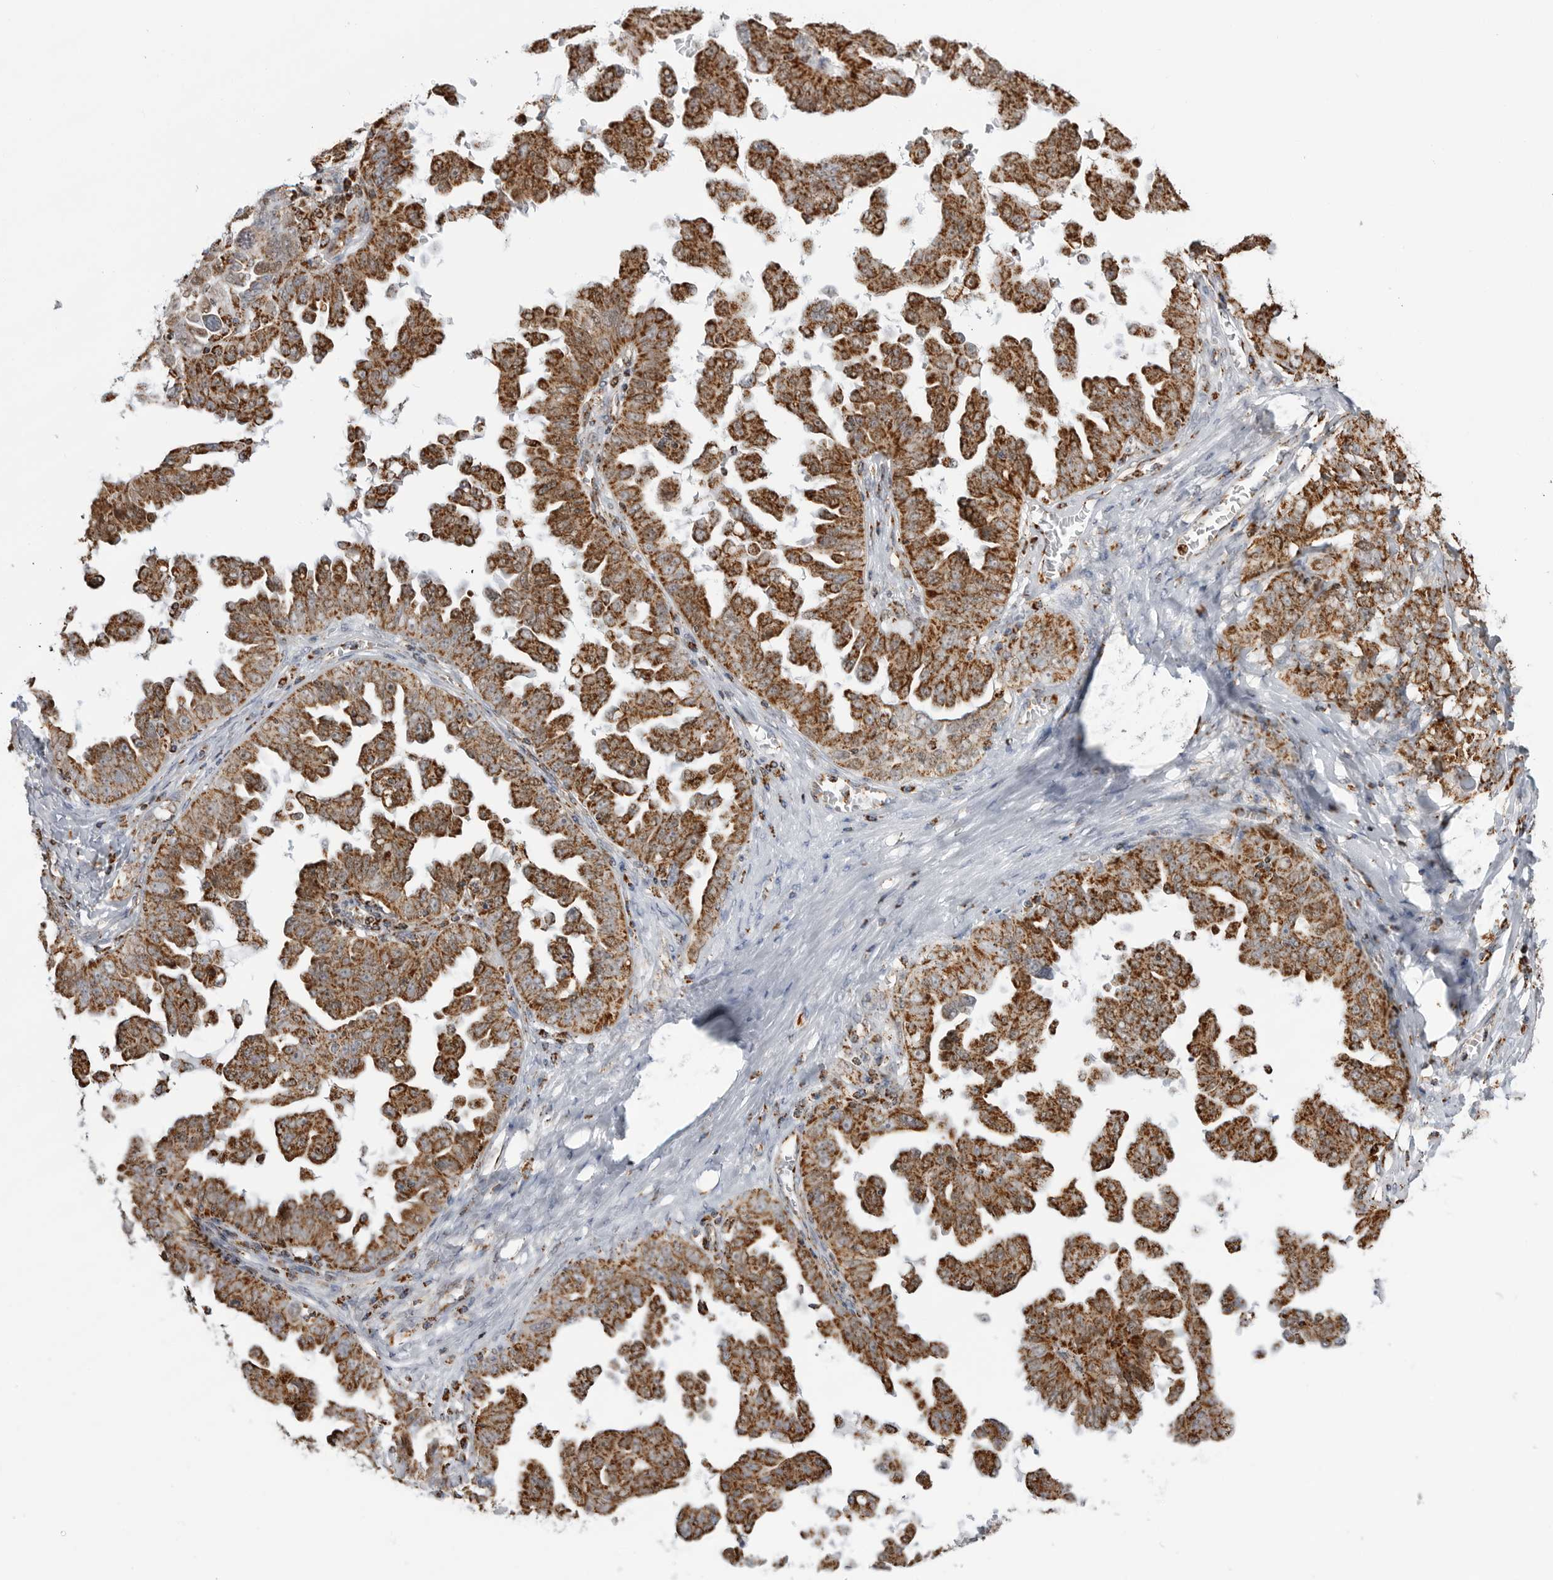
{"staining": {"intensity": "strong", "quantity": ">75%", "location": "cytoplasmic/membranous"}, "tissue": "ovarian cancer", "cell_type": "Tumor cells", "image_type": "cancer", "snomed": [{"axis": "morphology", "description": "Carcinoma, endometroid"}, {"axis": "topography", "description": "Ovary"}], "caption": "Endometroid carcinoma (ovarian) stained for a protein reveals strong cytoplasmic/membranous positivity in tumor cells. (brown staining indicates protein expression, while blue staining denotes nuclei).", "gene": "COX5A", "patient": {"sex": "female", "age": 62}}